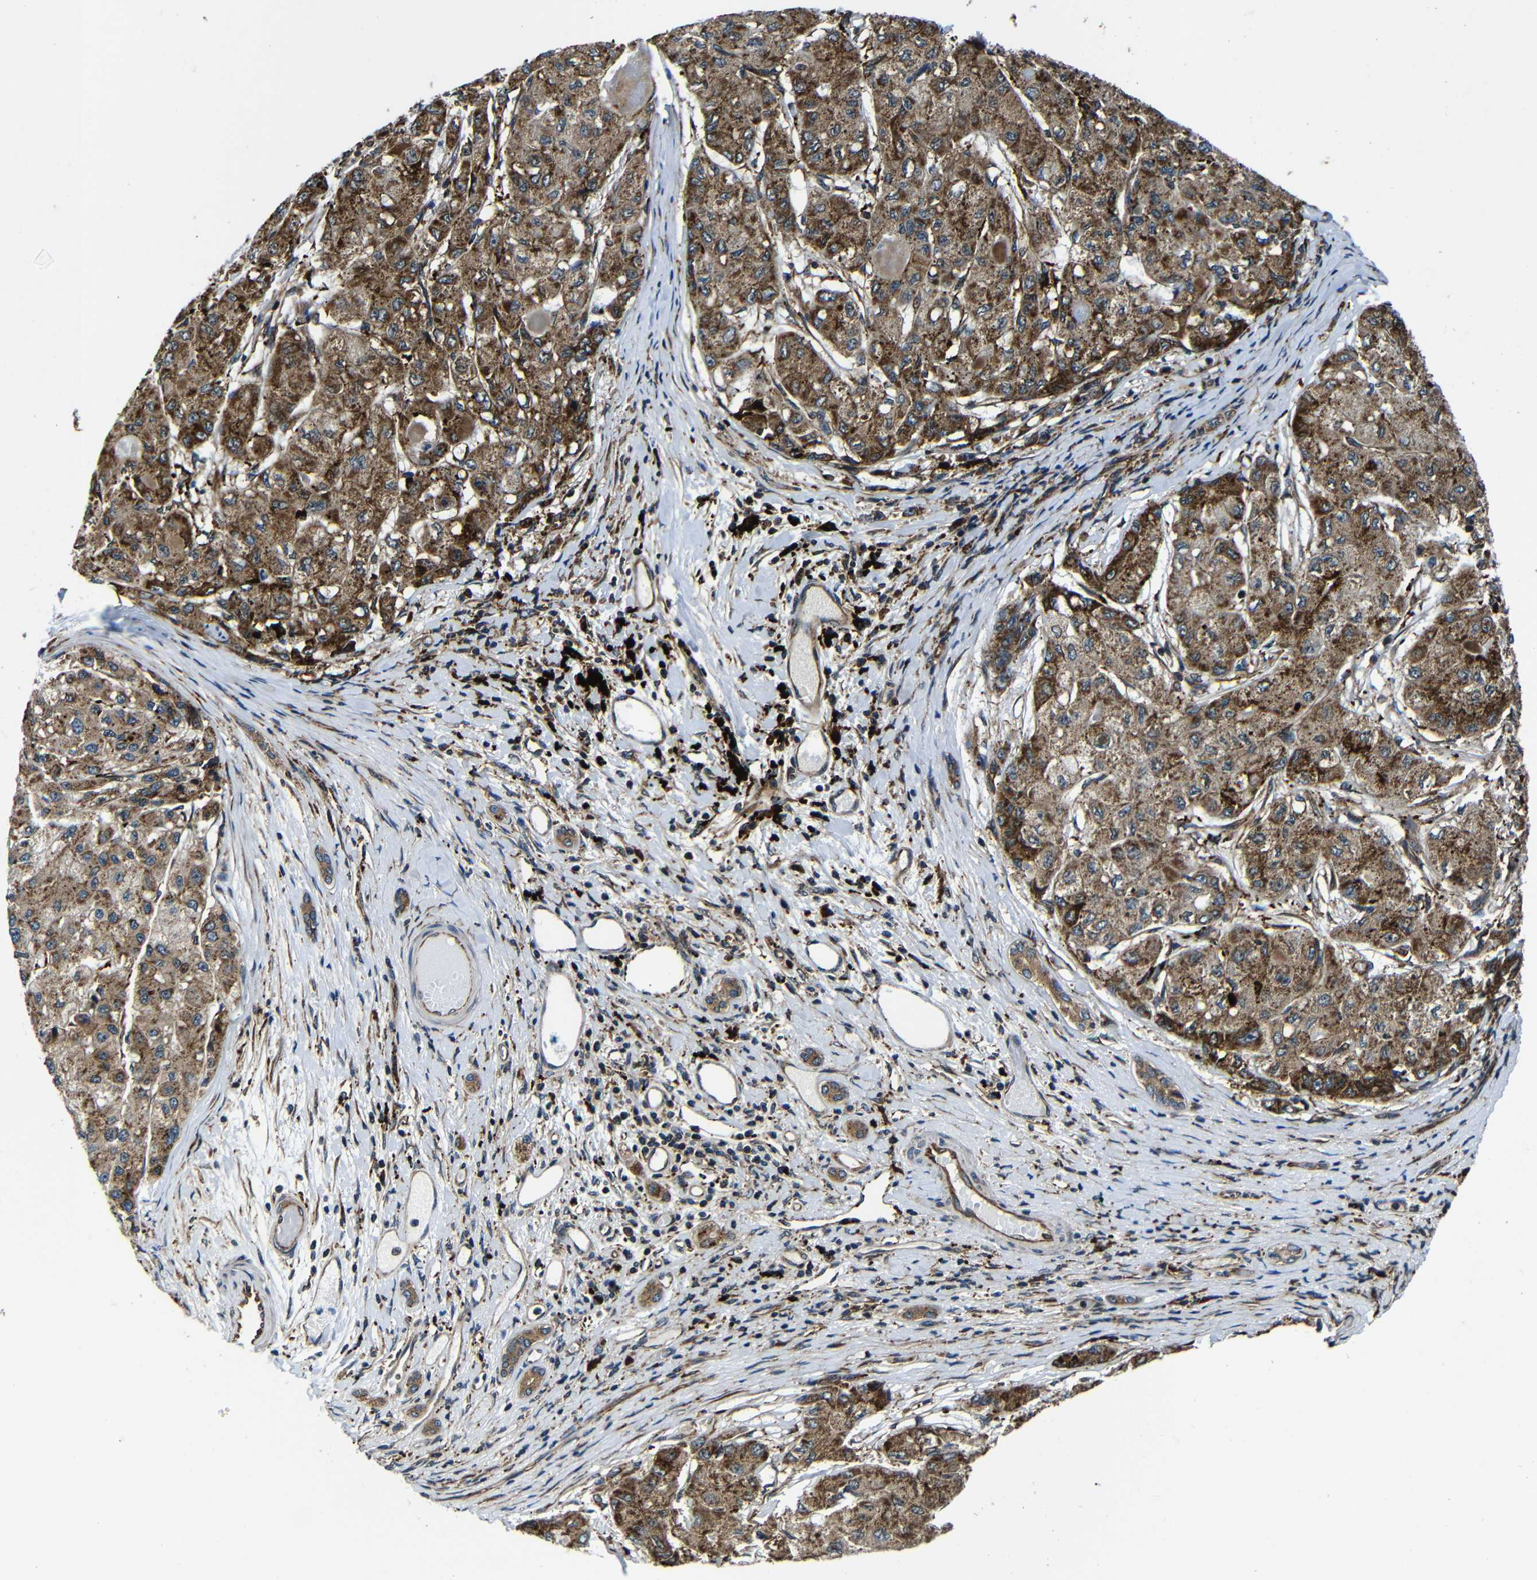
{"staining": {"intensity": "moderate", "quantity": ">75%", "location": "cytoplasmic/membranous"}, "tissue": "liver cancer", "cell_type": "Tumor cells", "image_type": "cancer", "snomed": [{"axis": "morphology", "description": "Carcinoma, Hepatocellular, NOS"}, {"axis": "topography", "description": "Liver"}], "caption": "DAB (3,3'-diaminobenzidine) immunohistochemical staining of hepatocellular carcinoma (liver) displays moderate cytoplasmic/membranous protein positivity in approximately >75% of tumor cells. Nuclei are stained in blue.", "gene": "ABCE1", "patient": {"sex": "male", "age": 80}}